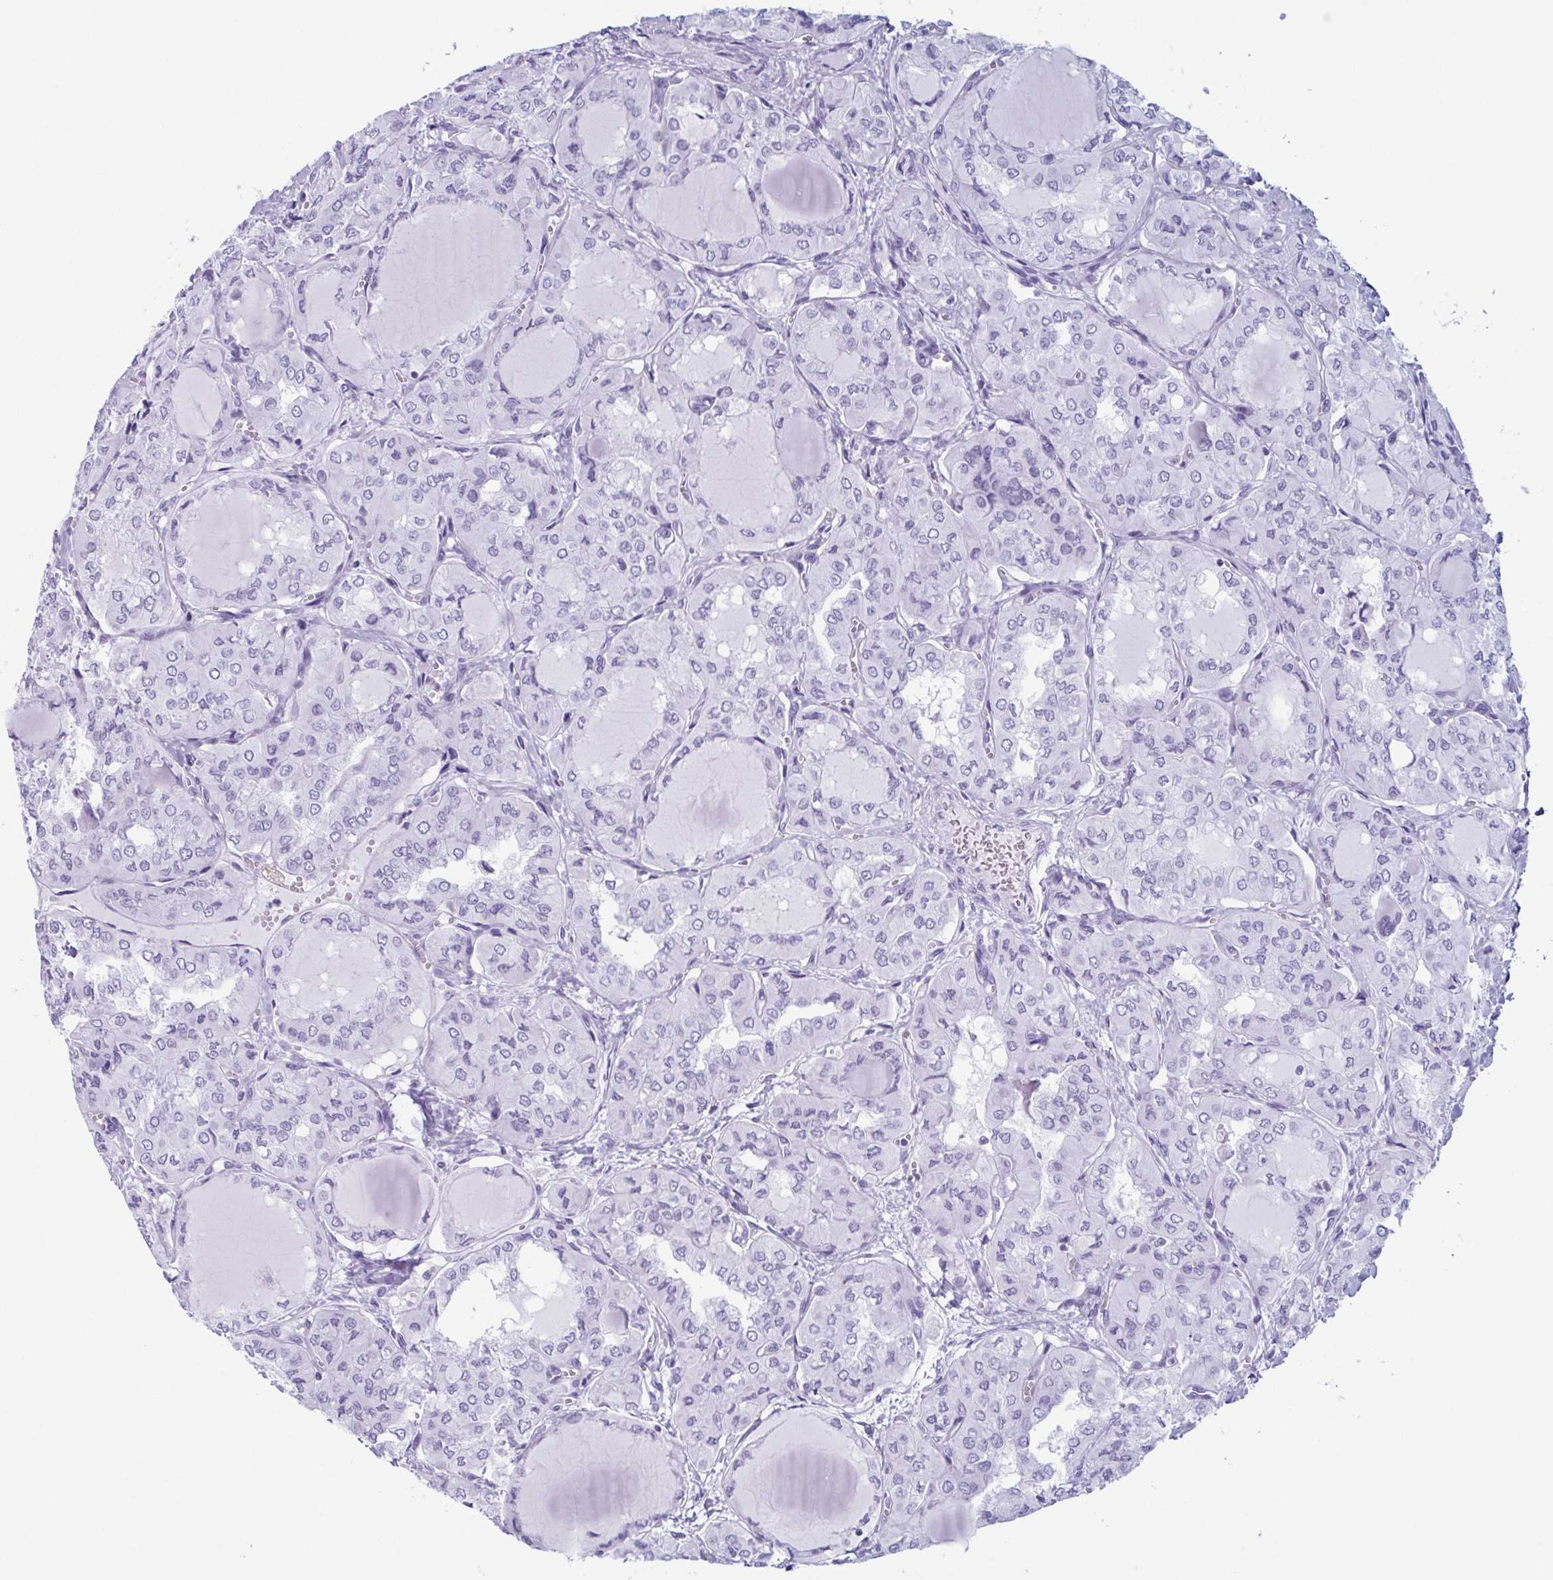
{"staining": {"intensity": "negative", "quantity": "none", "location": "none"}, "tissue": "thyroid cancer", "cell_type": "Tumor cells", "image_type": "cancer", "snomed": [{"axis": "morphology", "description": "Papillary adenocarcinoma, NOS"}, {"axis": "topography", "description": "Thyroid gland"}], "caption": "Thyroid cancer (papillary adenocarcinoma) stained for a protein using immunohistochemistry (IHC) exhibits no positivity tumor cells.", "gene": "ENKUR", "patient": {"sex": "male", "age": 20}}